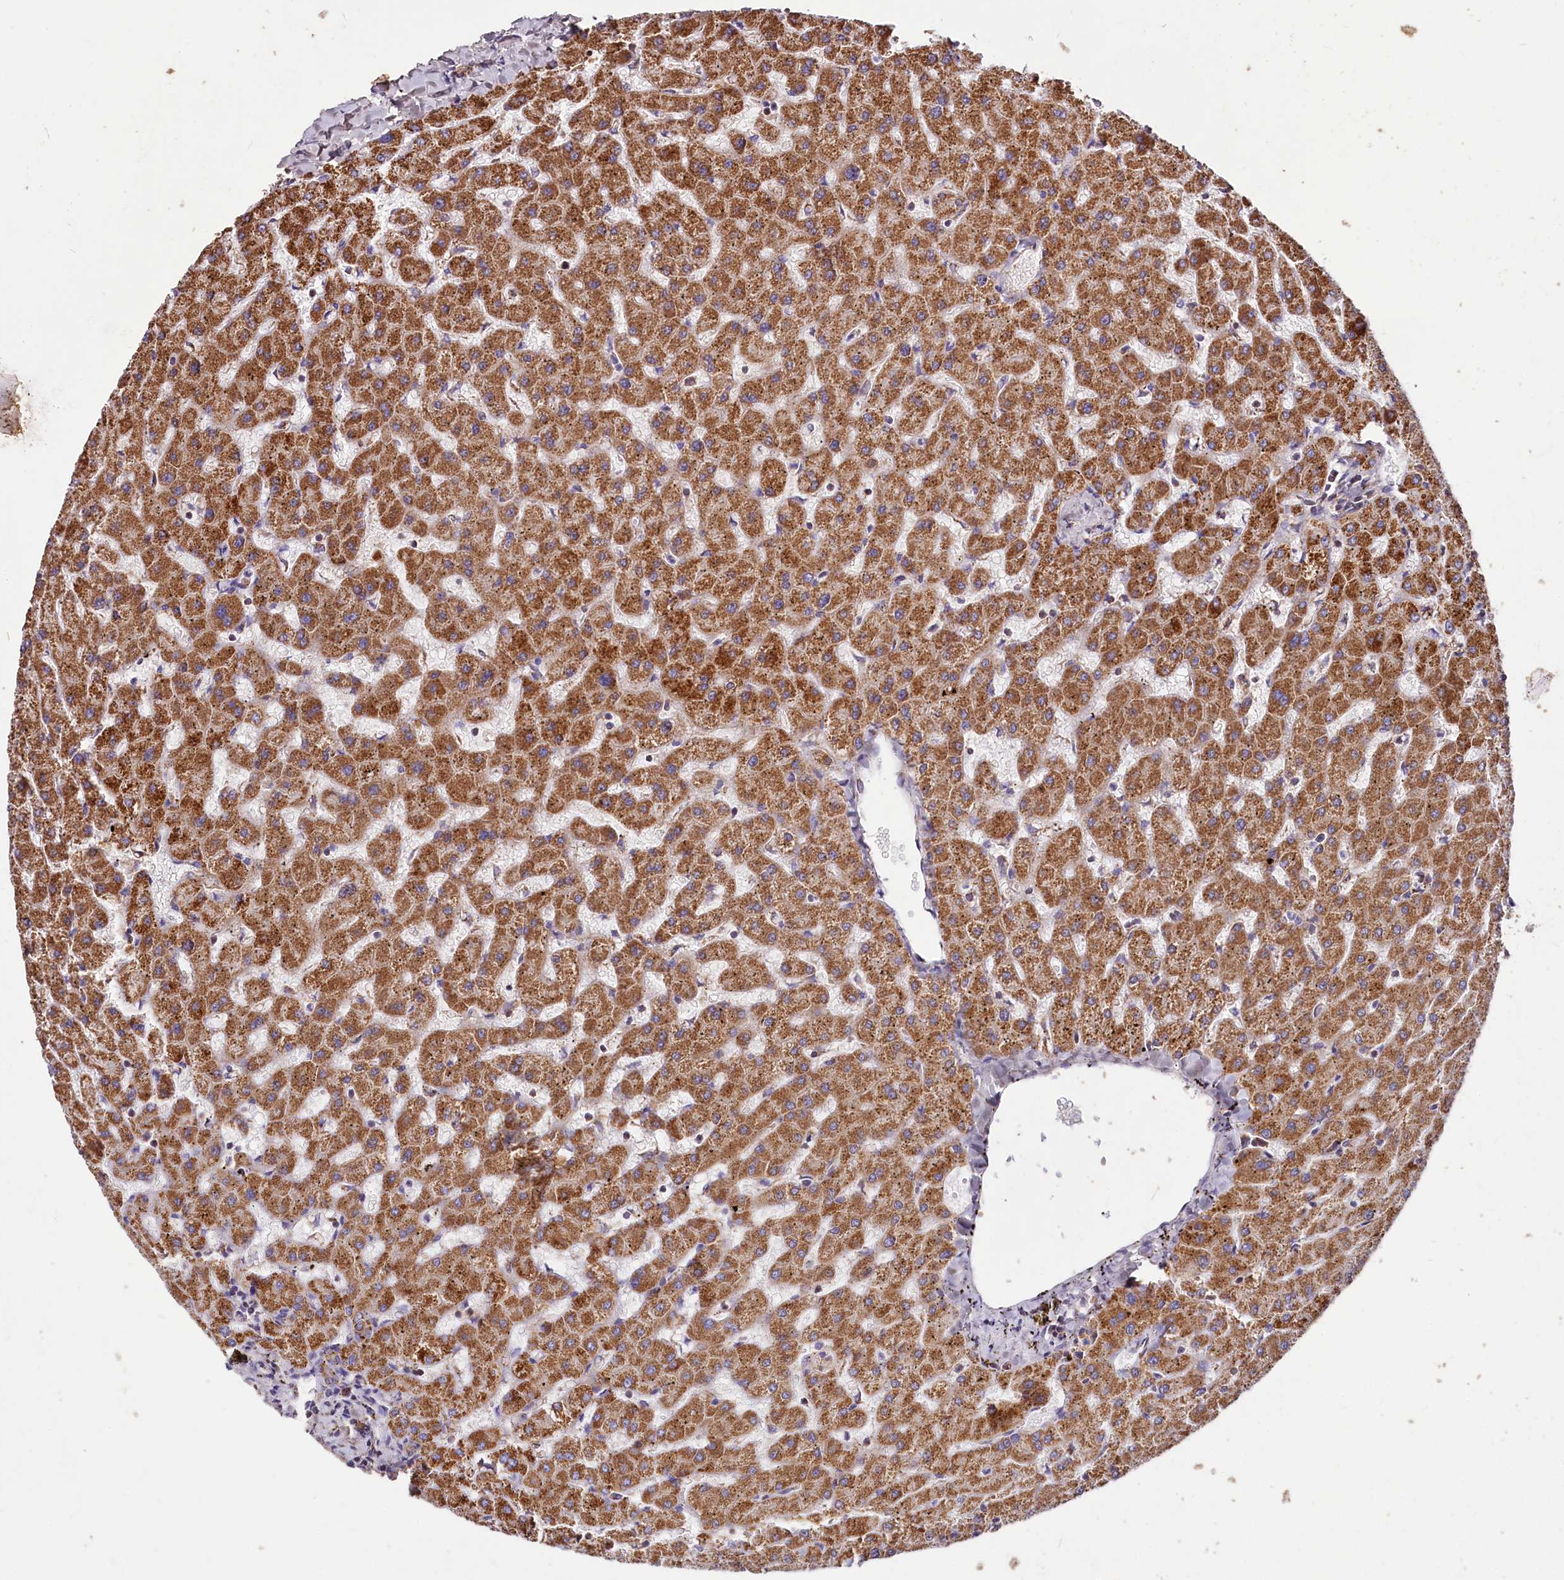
{"staining": {"intensity": "moderate", "quantity": ">75%", "location": "cytoplasmic/membranous"}, "tissue": "liver", "cell_type": "Cholangiocytes", "image_type": "normal", "snomed": [{"axis": "morphology", "description": "Normal tissue, NOS"}, {"axis": "topography", "description": "Liver"}], "caption": "Cholangiocytes show medium levels of moderate cytoplasmic/membranous staining in about >75% of cells in unremarkable human liver.", "gene": "NUDT15", "patient": {"sex": "female", "age": 63}}